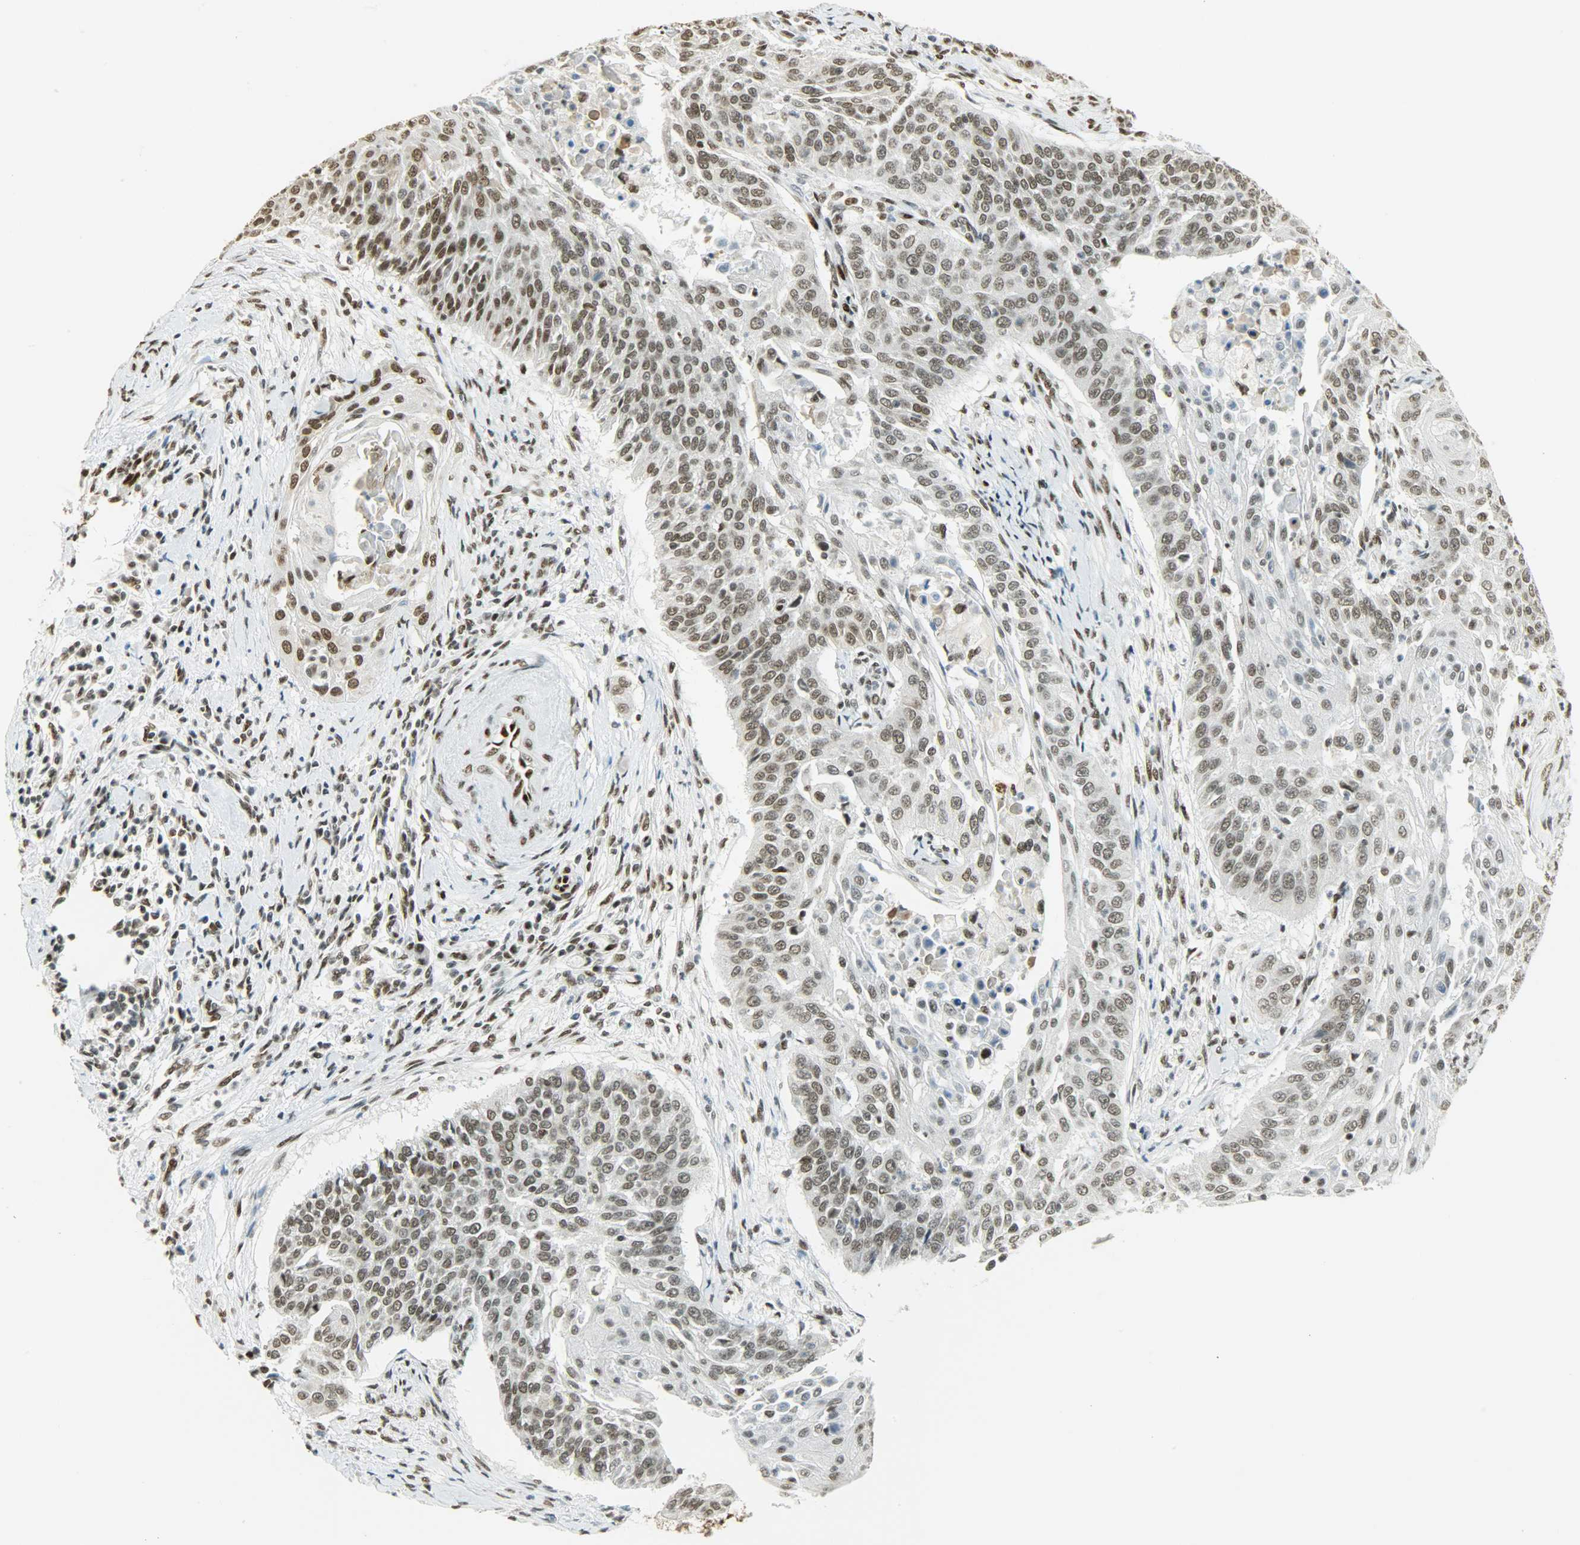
{"staining": {"intensity": "moderate", "quantity": ">75%", "location": "nuclear"}, "tissue": "cervical cancer", "cell_type": "Tumor cells", "image_type": "cancer", "snomed": [{"axis": "morphology", "description": "Squamous cell carcinoma, NOS"}, {"axis": "topography", "description": "Cervix"}], "caption": "Immunohistochemistry histopathology image of human squamous cell carcinoma (cervical) stained for a protein (brown), which exhibits medium levels of moderate nuclear positivity in approximately >75% of tumor cells.", "gene": "MYEF2", "patient": {"sex": "female", "age": 33}}